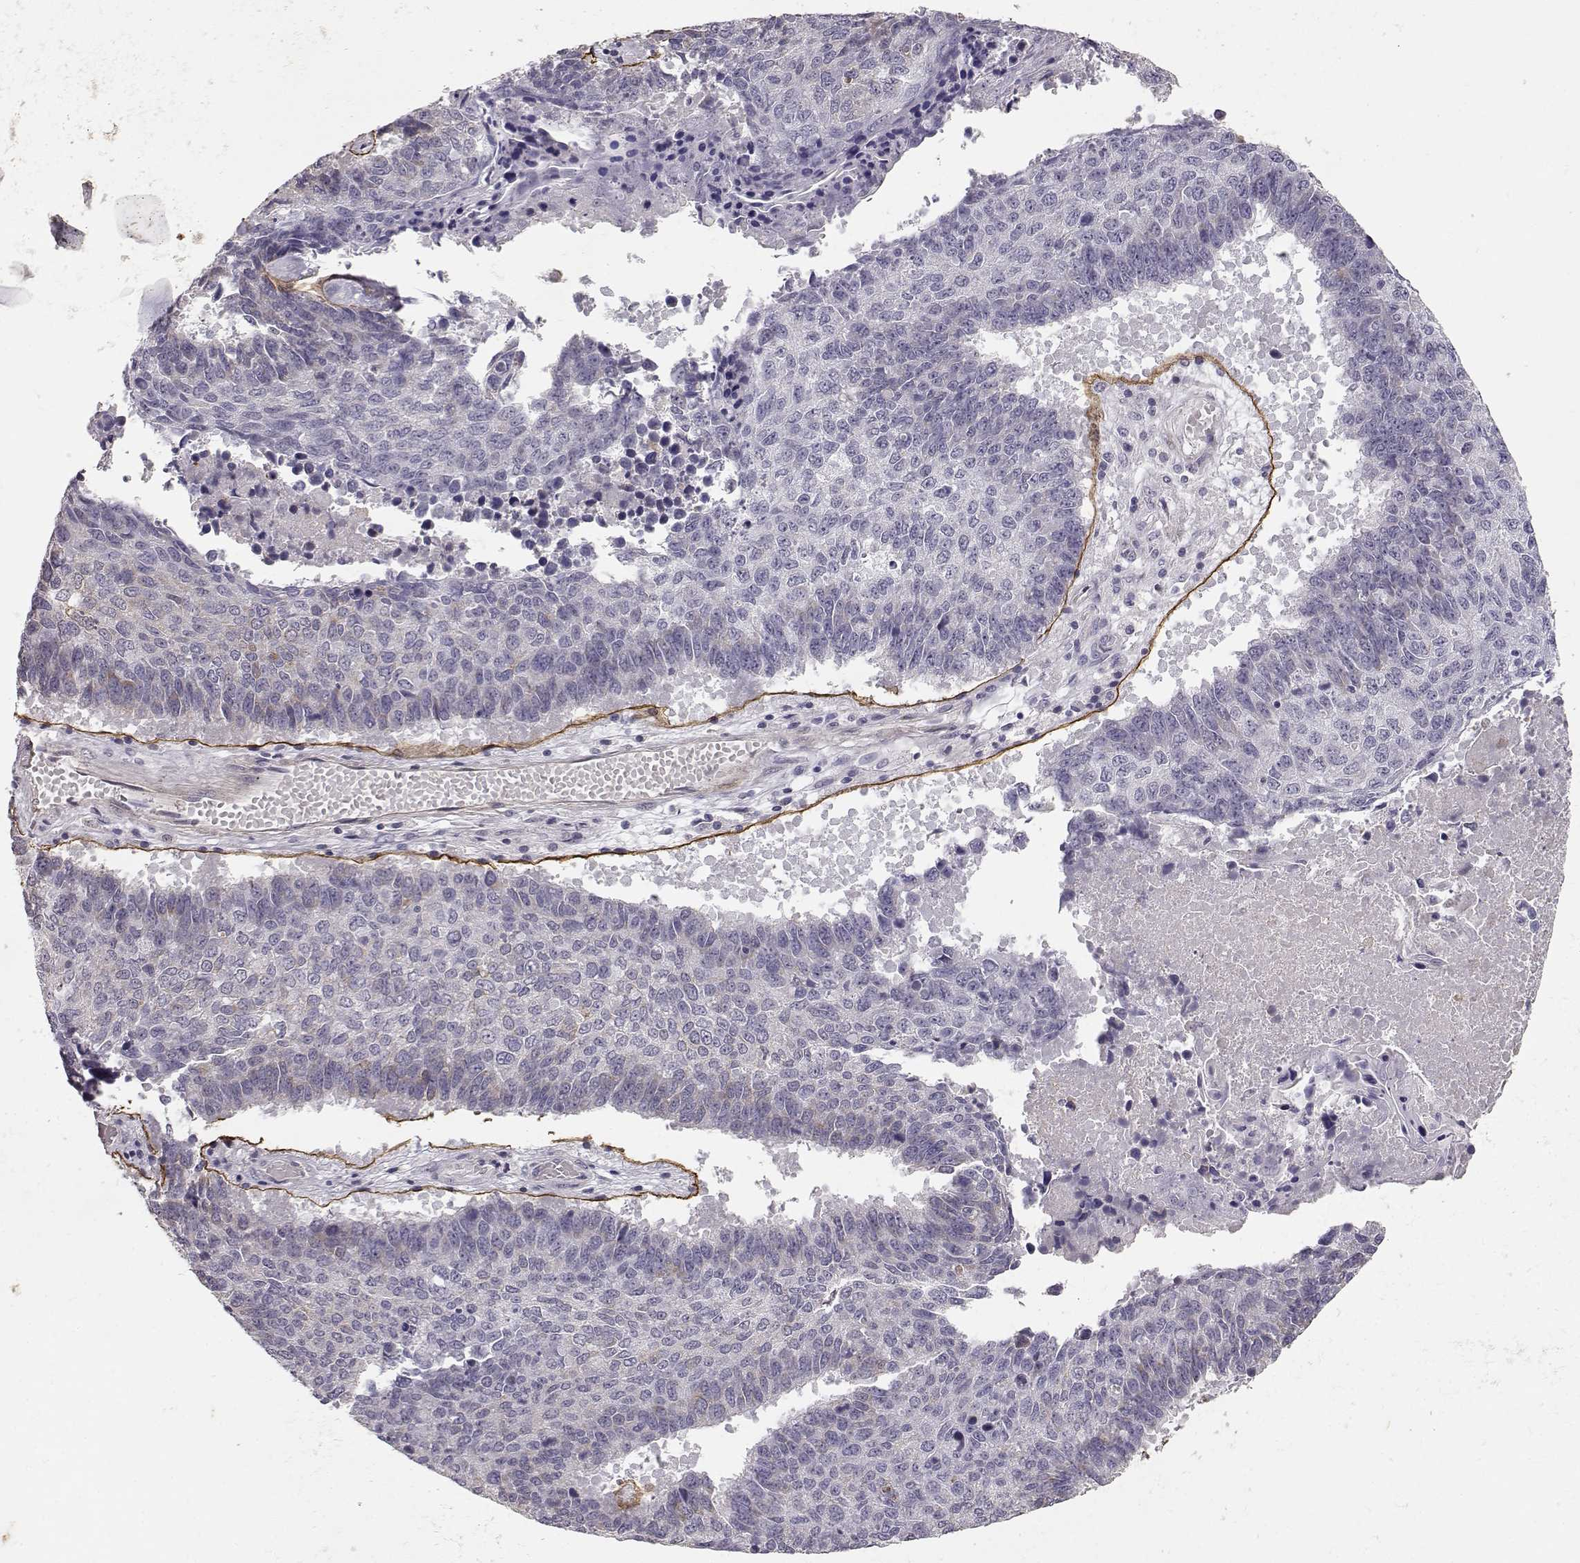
{"staining": {"intensity": "negative", "quantity": "none", "location": "none"}, "tissue": "lung cancer", "cell_type": "Tumor cells", "image_type": "cancer", "snomed": [{"axis": "morphology", "description": "Squamous cell carcinoma, NOS"}, {"axis": "topography", "description": "Lung"}], "caption": "The image reveals no staining of tumor cells in lung squamous cell carcinoma. Brightfield microscopy of immunohistochemistry stained with DAB (3,3'-diaminobenzidine) (brown) and hematoxylin (blue), captured at high magnification.", "gene": "LAMA5", "patient": {"sex": "male", "age": 73}}